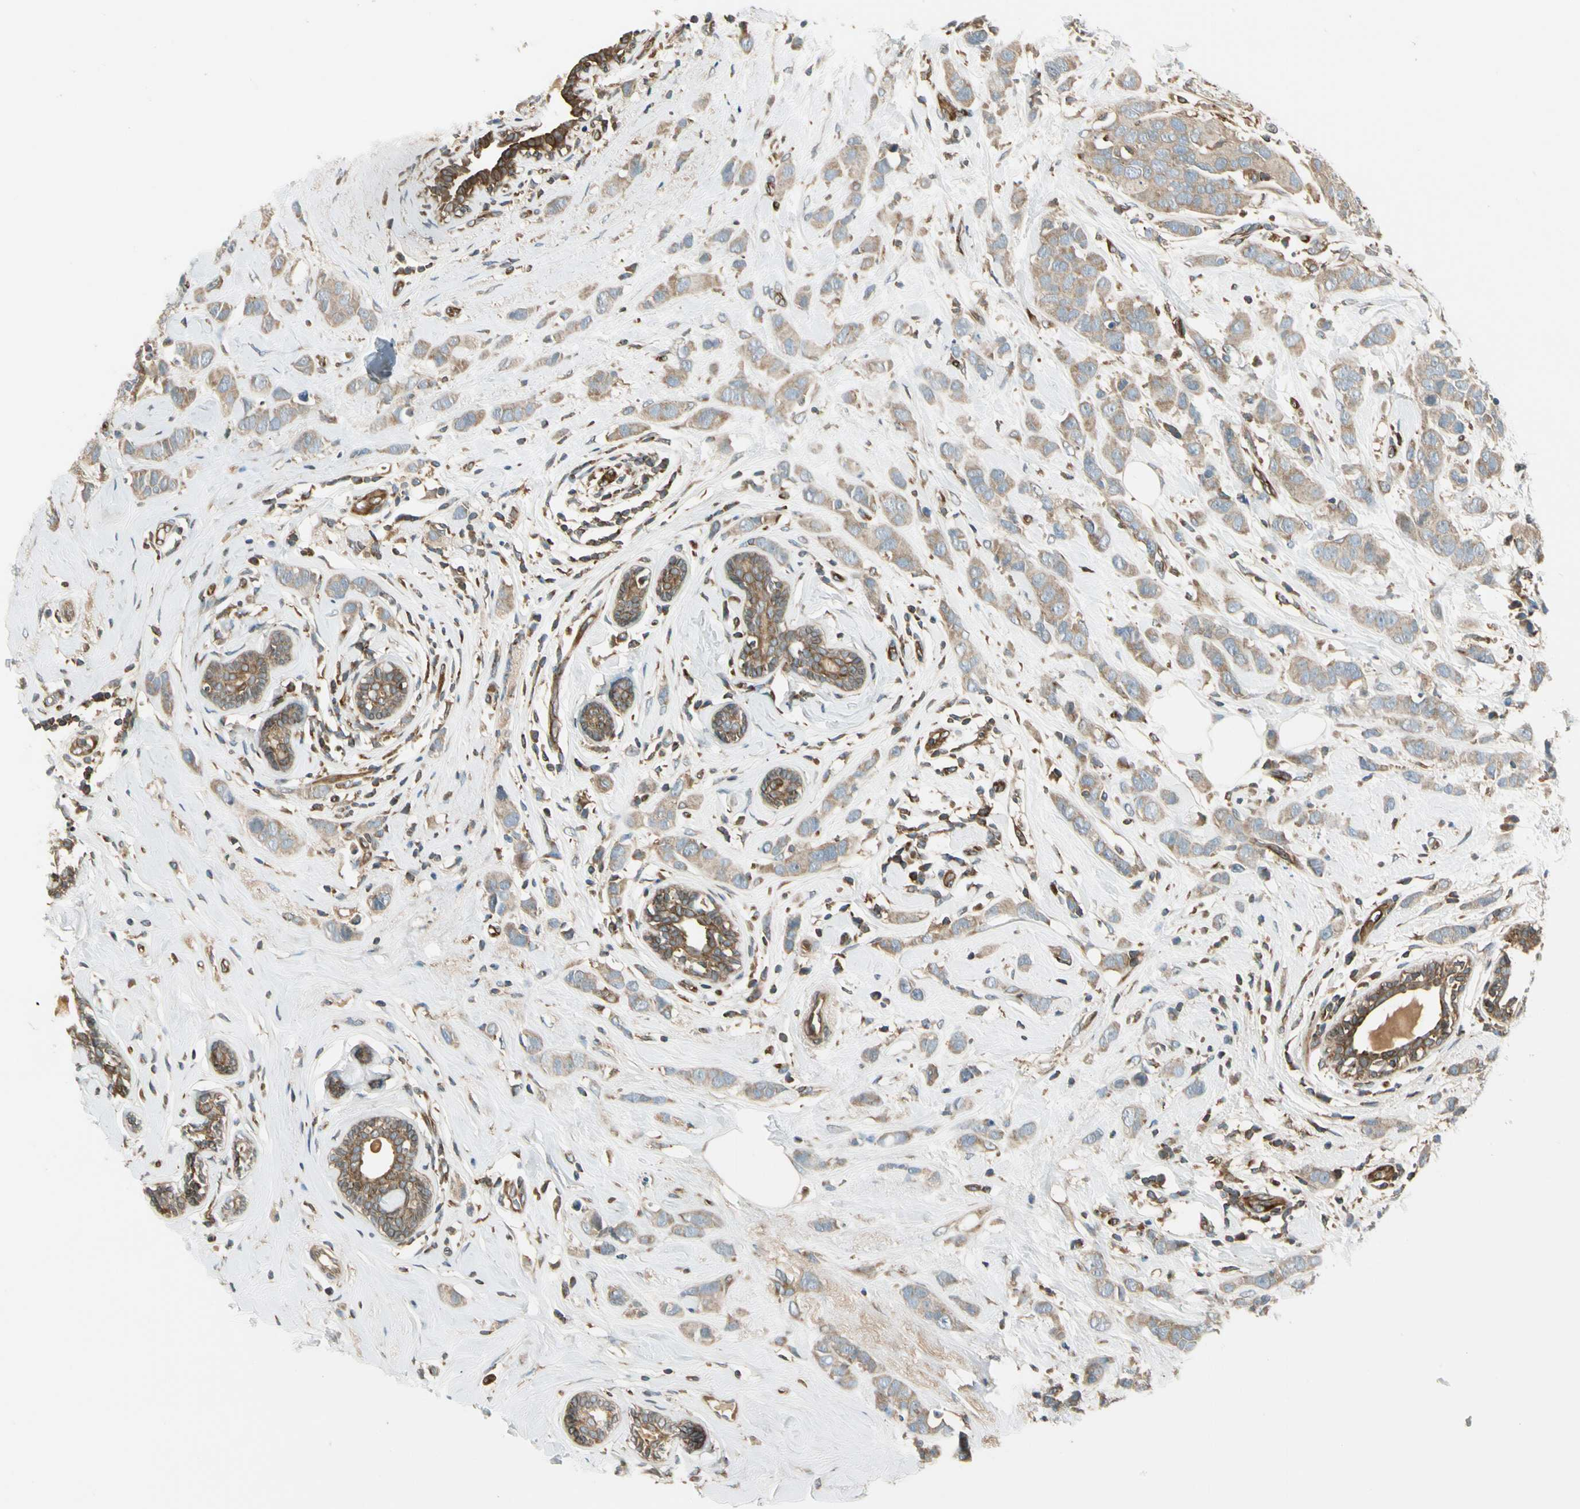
{"staining": {"intensity": "weak", "quantity": ">75%", "location": "cytoplasmic/membranous"}, "tissue": "breast cancer", "cell_type": "Tumor cells", "image_type": "cancer", "snomed": [{"axis": "morphology", "description": "Normal tissue, NOS"}, {"axis": "morphology", "description": "Duct carcinoma"}, {"axis": "topography", "description": "Breast"}], "caption": "Human breast infiltrating ductal carcinoma stained for a protein (brown) displays weak cytoplasmic/membranous positive staining in approximately >75% of tumor cells.", "gene": "TRIO", "patient": {"sex": "female", "age": 50}}